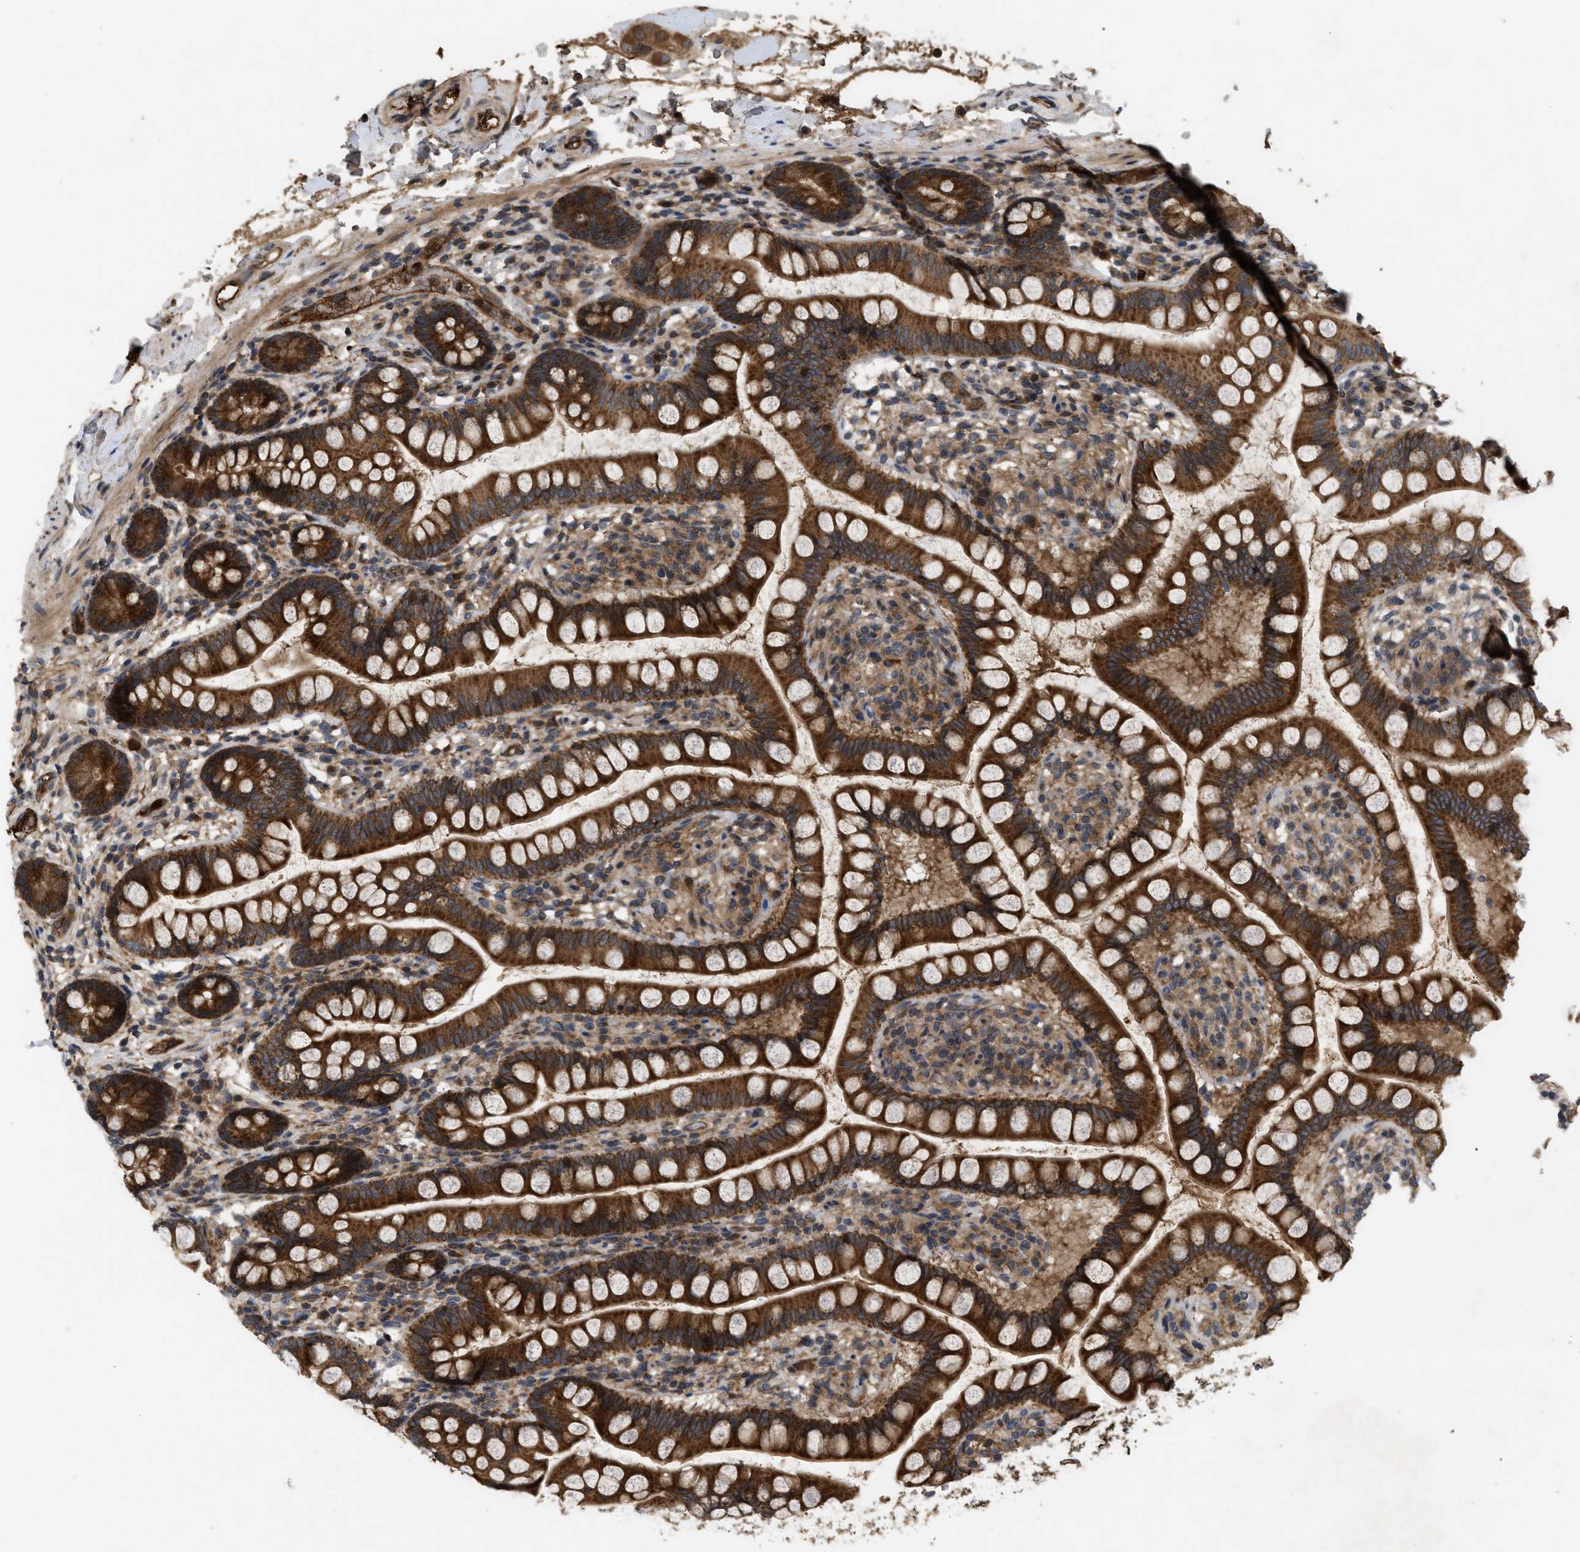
{"staining": {"intensity": "strong", "quantity": ">75%", "location": "cytoplasmic/membranous"}, "tissue": "small intestine", "cell_type": "Glandular cells", "image_type": "normal", "snomed": [{"axis": "morphology", "description": "Normal tissue, NOS"}, {"axis": "topography", "description": "Small intestine"}], "caption": "Immunohistochemistry of unremarkable small intestine demonstrates high levels of strong cytoplasmic/membranous positivity in about >75% of glandular cells. The staining was performed using DAB, with brown indicating positive protein expression. Nuclei are stained blue with hematoxylin.", "gene": "RAB2A", "patient": {"sex": "female", "age": 84}}